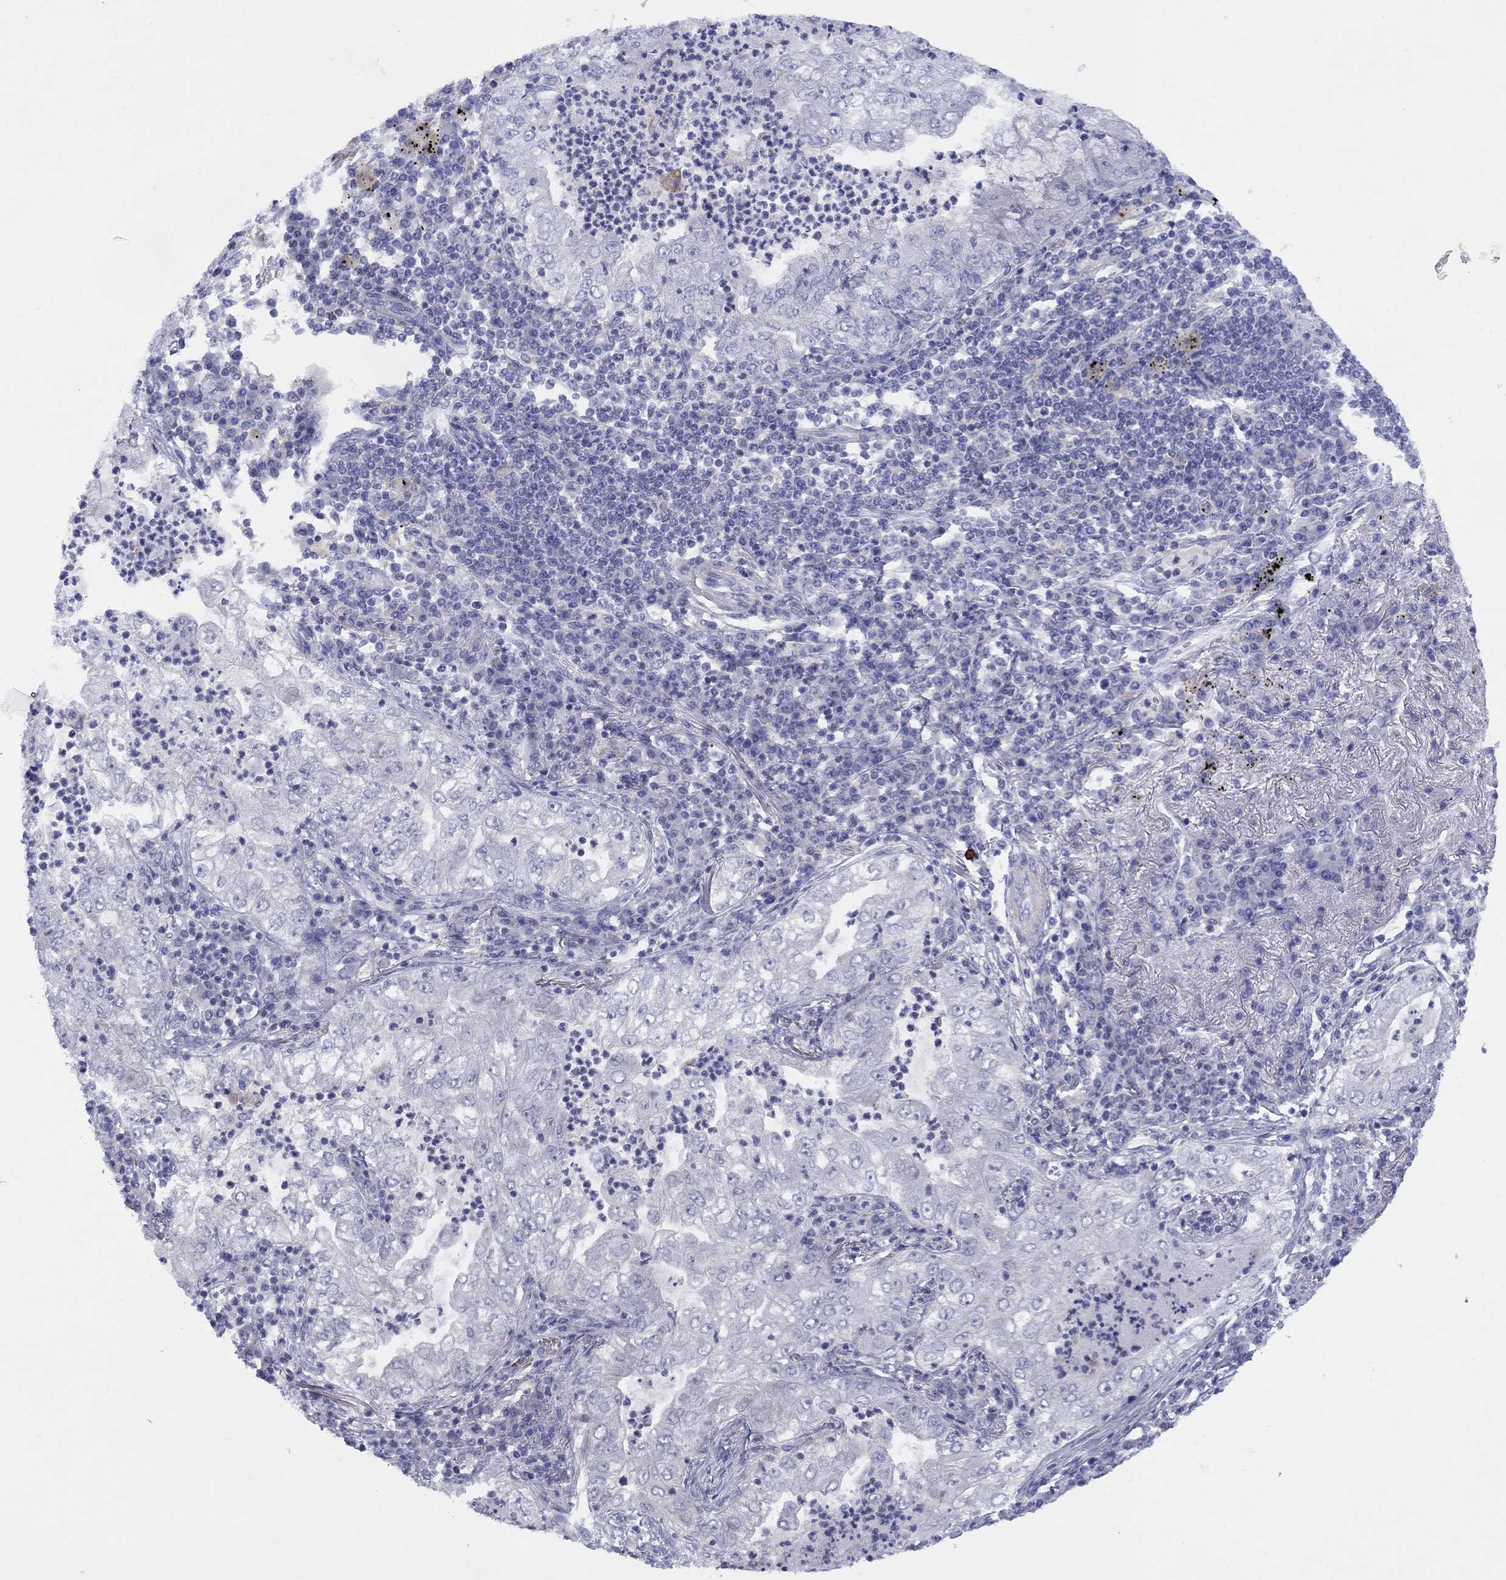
{"staining": {"intensity": "negative", "quantity": "none", "location": "none"}, "tissue": "lung cancer", "cell_type": "Tumor cells", "image_type": "cancer", "snomed": [{"axis": "morphology", "description": "Adenocarcinoma, NOS"}, {"axis": "topography", "description": "Lung"}], "caption": "Tumor cells show no significant protein positivity in lung cancer.", "gene": "CYP2B6", "patient": {"sex": "female", "age": 73}}